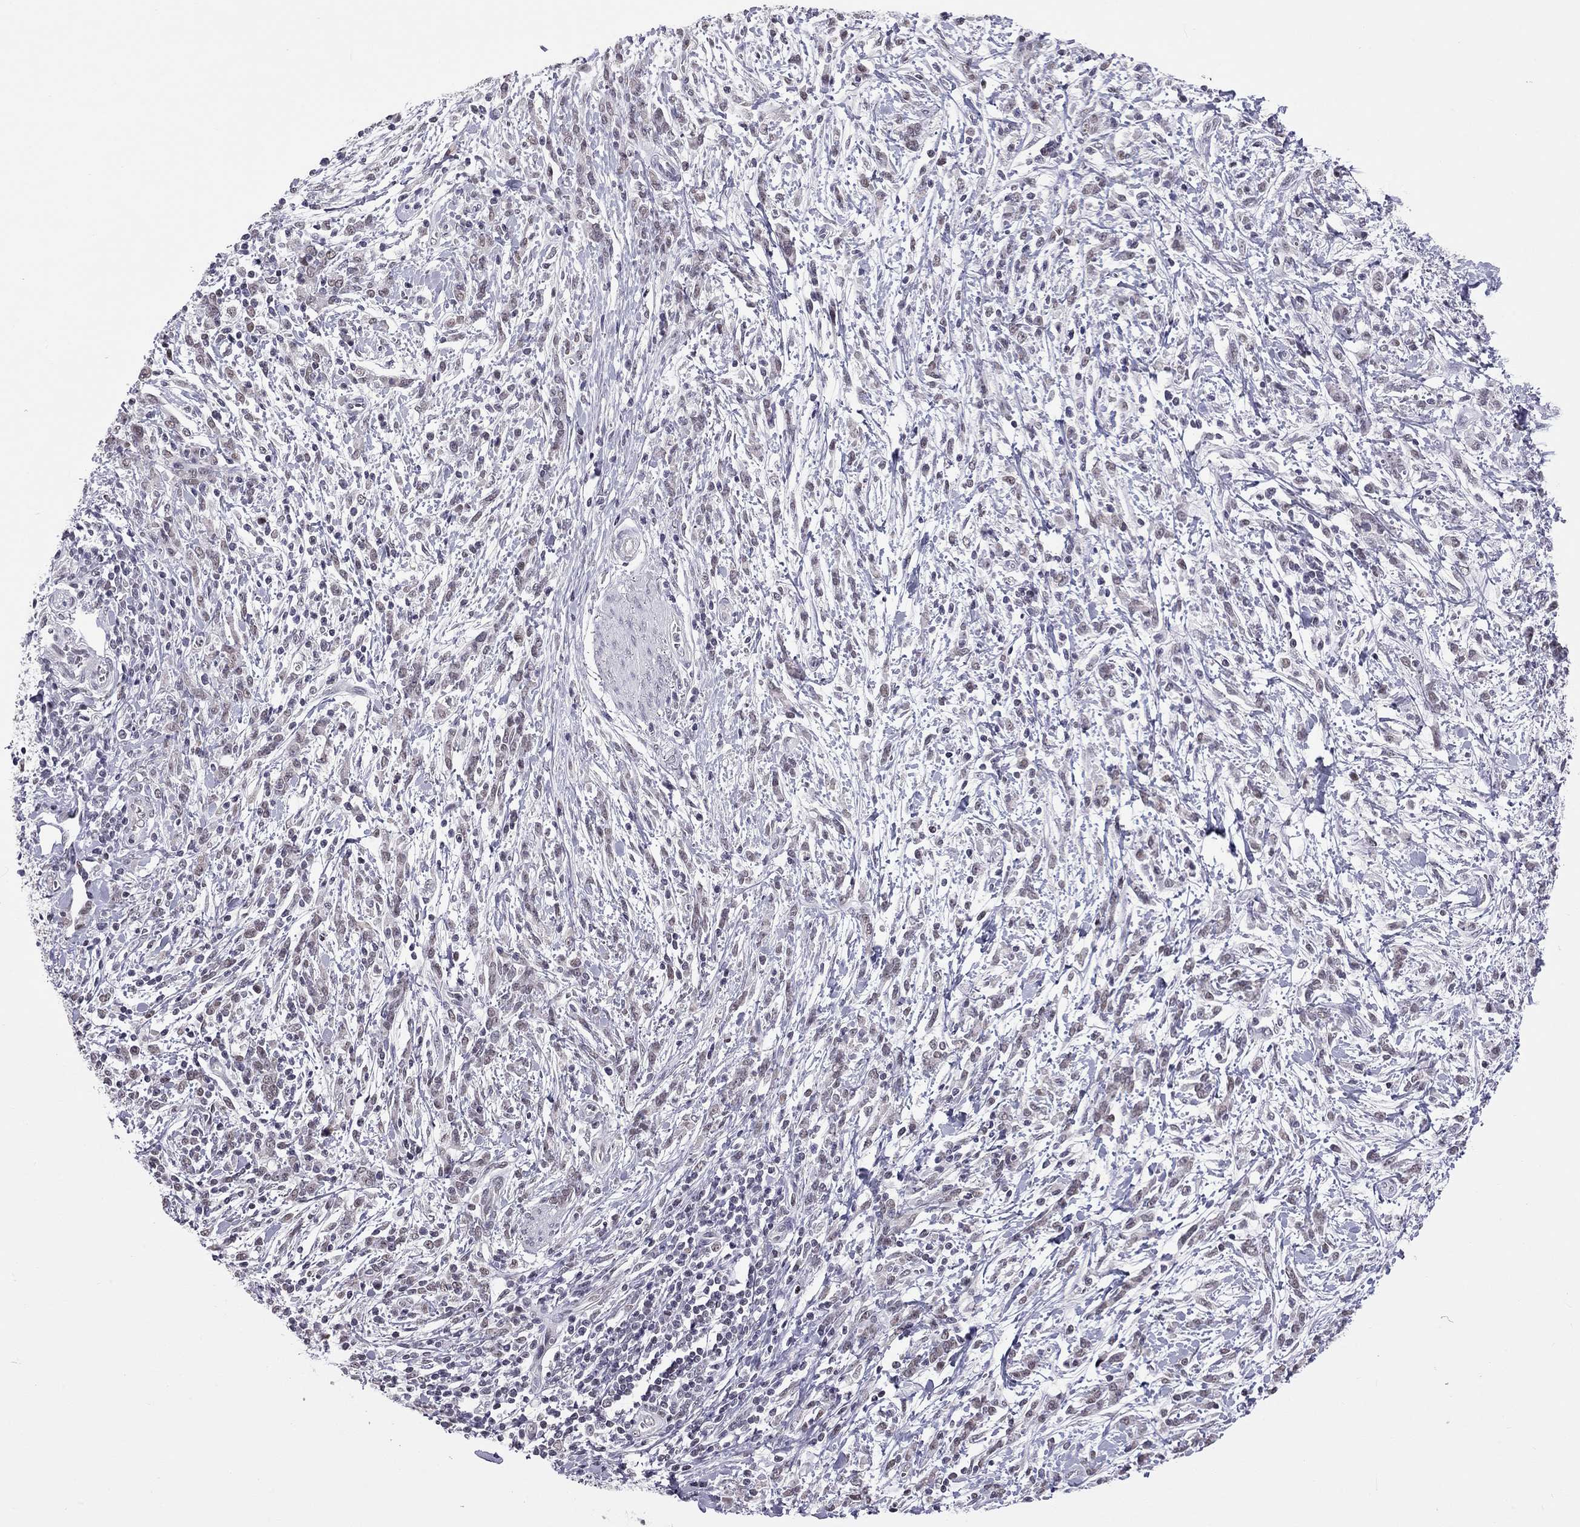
{"staining": {"intensity": "negative", "quantity": "none", "location": "none"}, "tissue": "stomach cancer", "cell_type": "Tumor cells", "image_type": "cancer", "snomed": [{"axis": "morphology", "description": "Adenocarcinoma, NOS"}, {"axis": "topography", "description": "Stomach"}], "caption": "Immunohistochemistry (IHC) image of neoplastic tissue: human adenocarcinoma (stomach) stained with DAB (3,3'-diaminobenzidine) reveals no significant protein staining in tumor cells.", "gene": "PPP1R3A", "patient": {"sex": "female", "age": 57}}